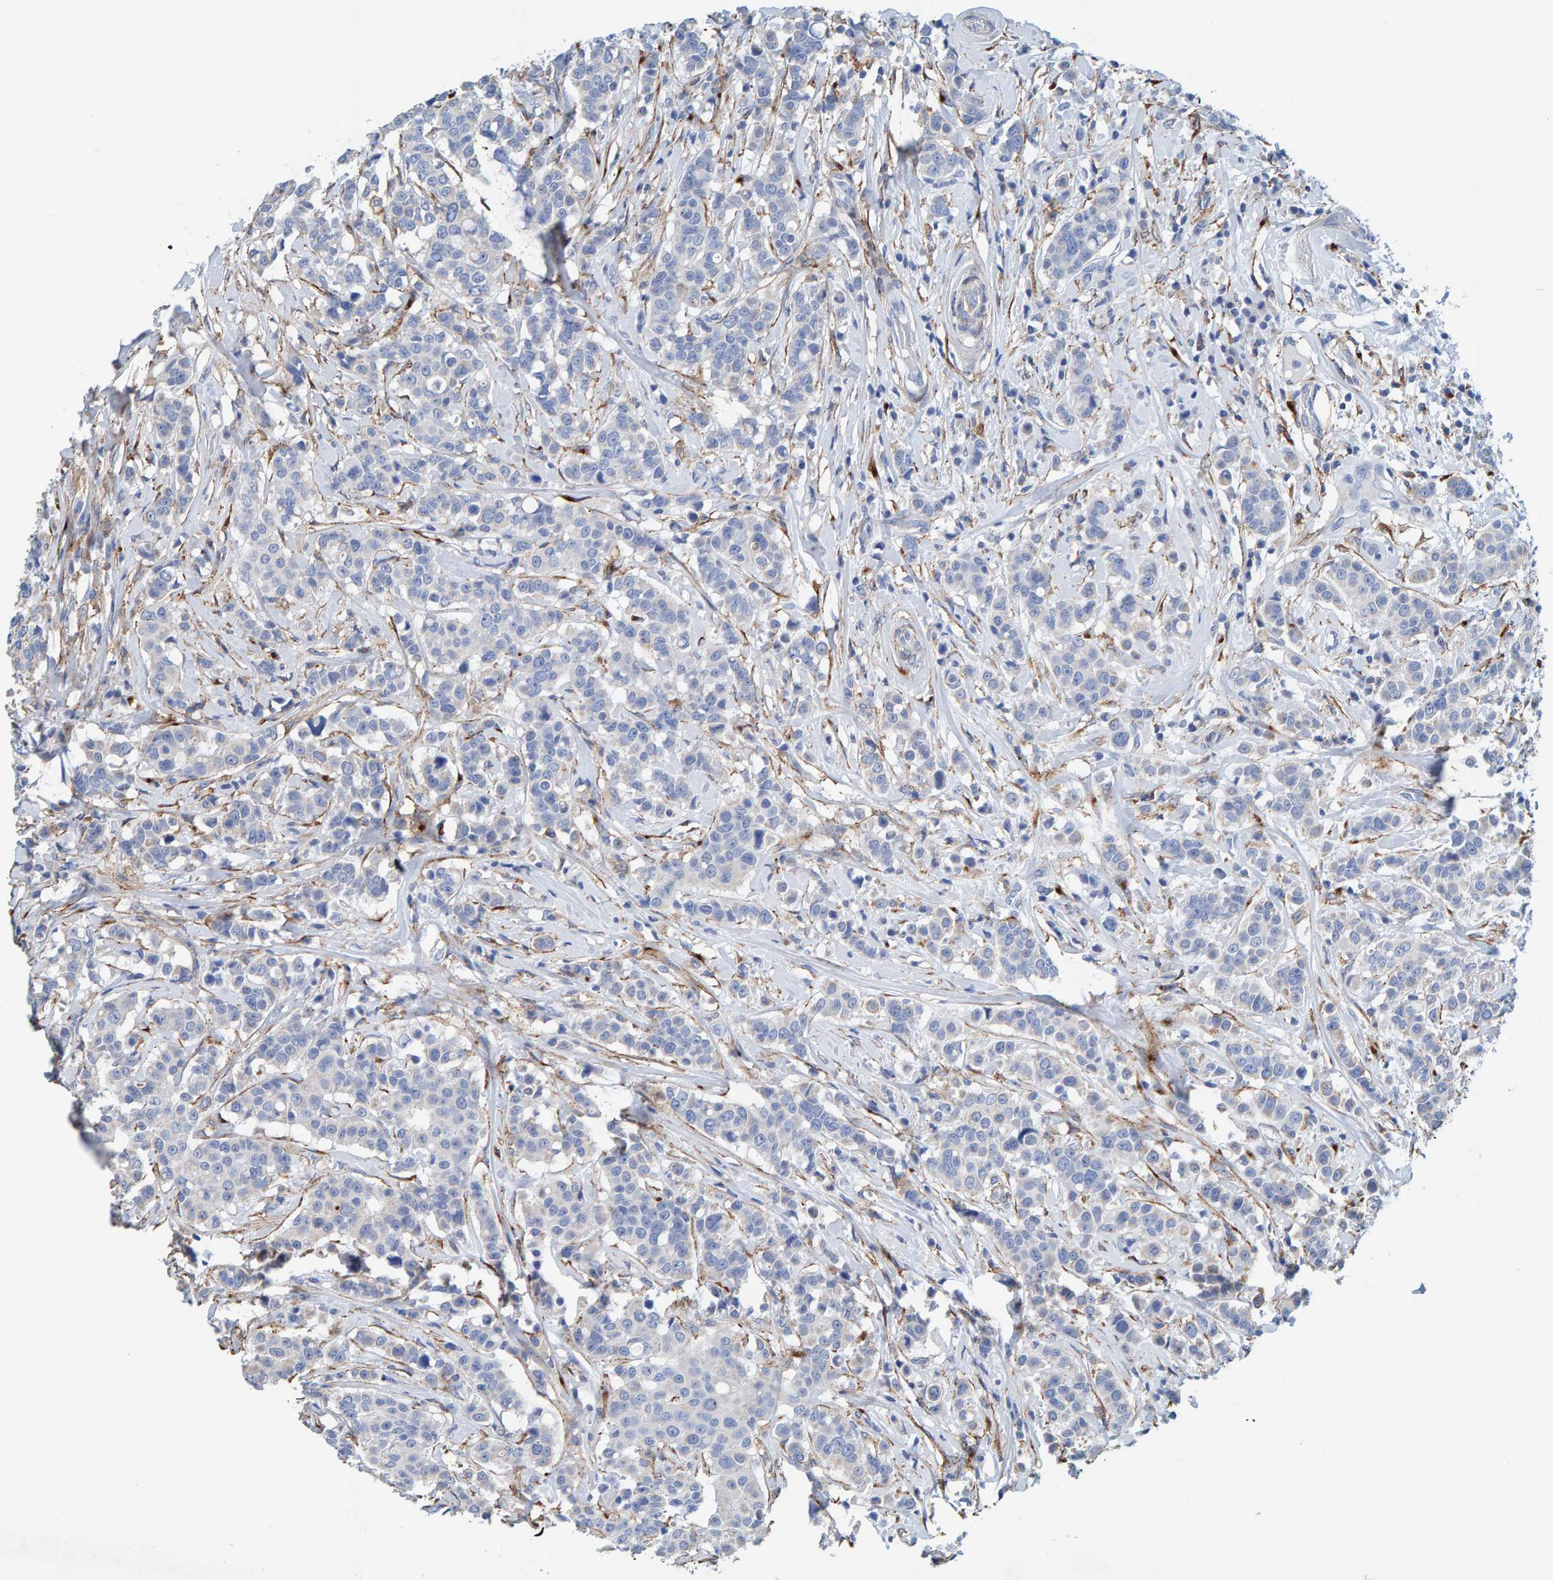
{"staining": {"intensity": "negative", "quantity": "none", "location": "none"}, "tissue": "breast cancer", "cell_type": "Tumor cells", "image_type": "cancer", "snomed": [{"axis": "morphology", "description": "Duct carcinoma"}, {"axis": "topography", "description": "Breast"}], "caption": "Image shows no protein expression in tumor cells of breast cancer tissue.", "gene": "LRP1", "patient": {"sex": "female", "age": 27}}